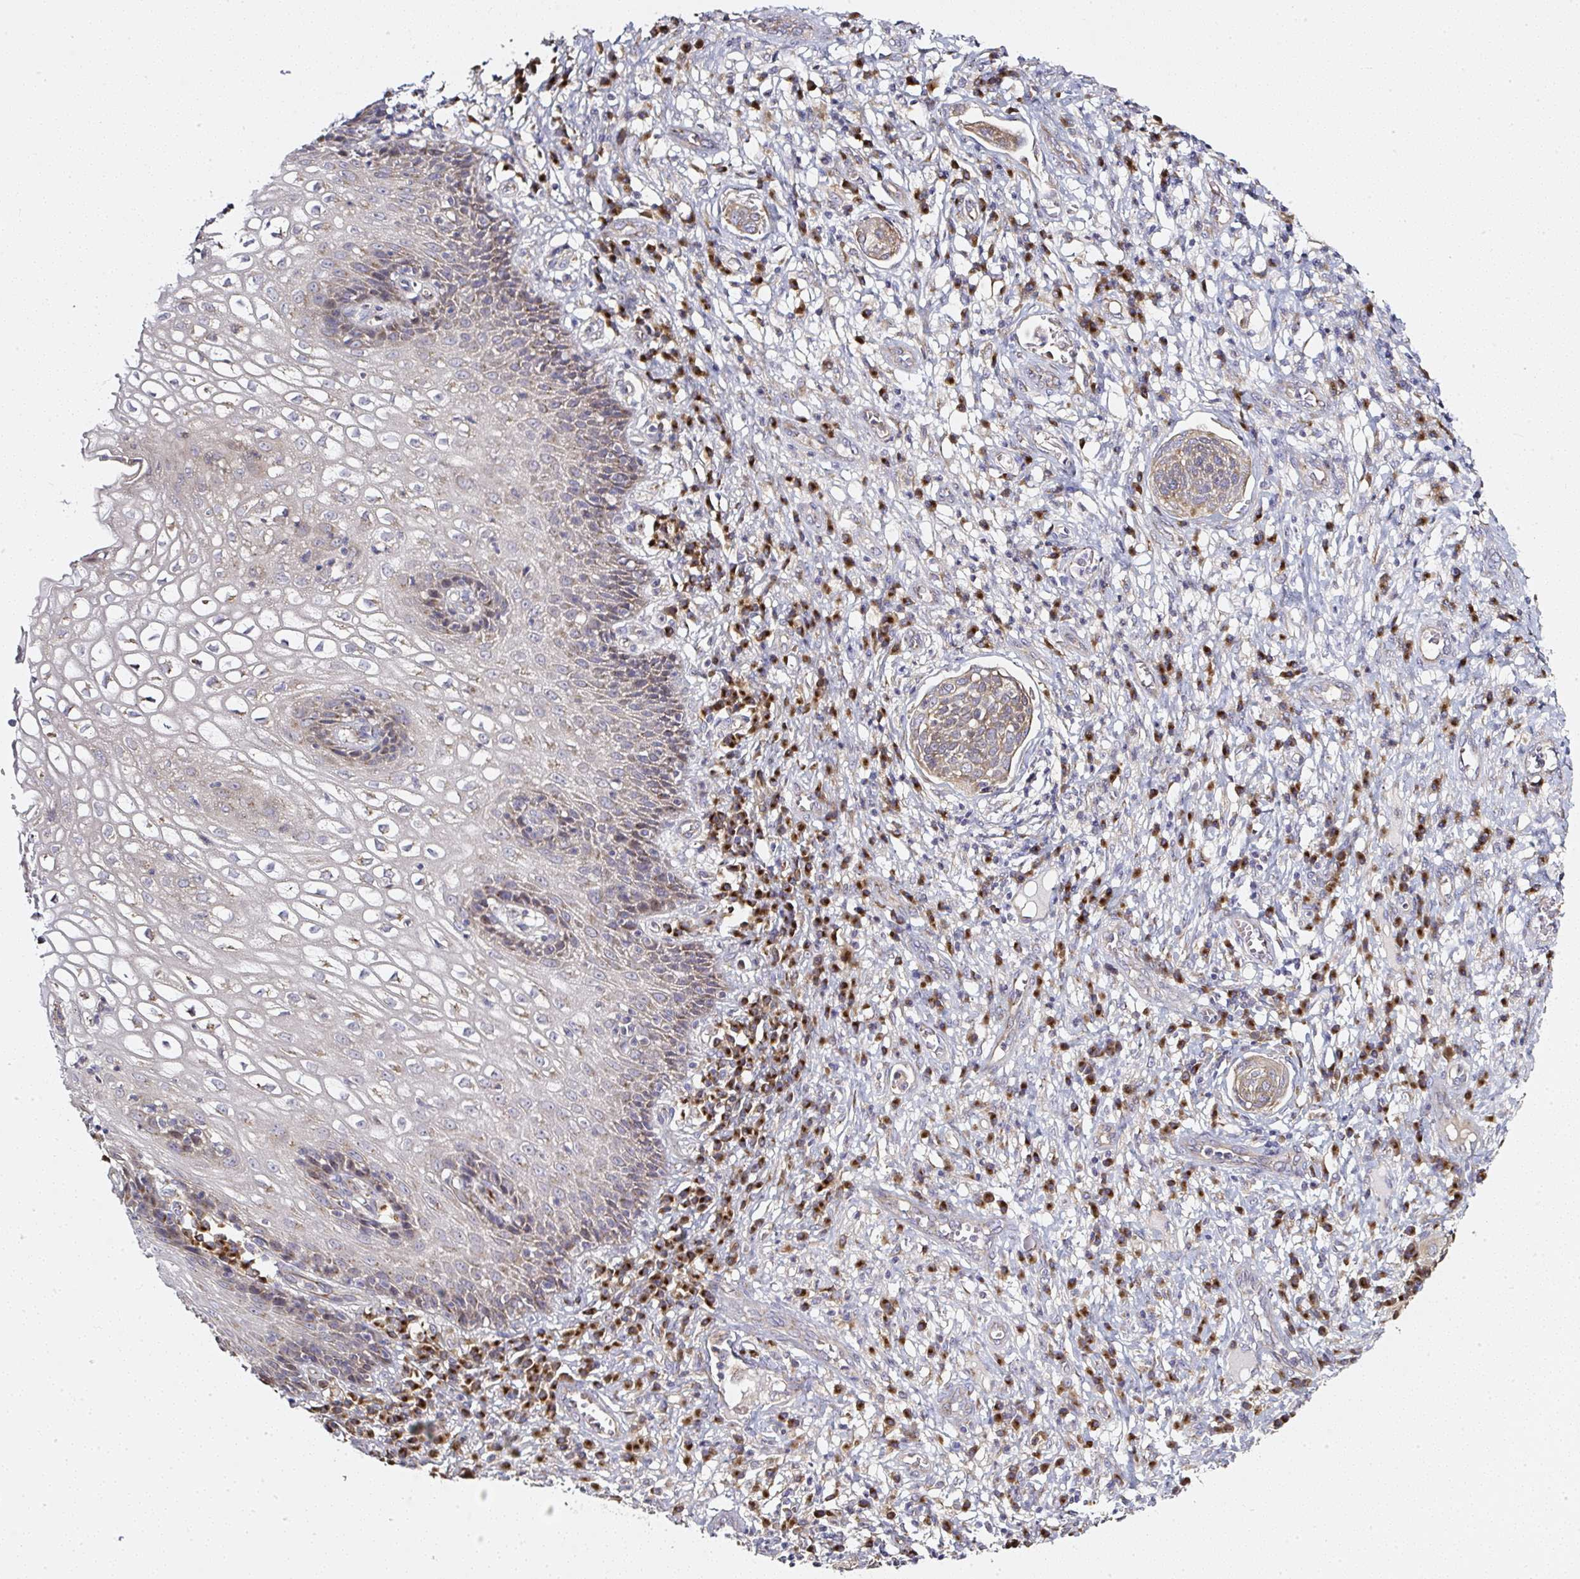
{"staining": {"intensity": "moderate", "quantity": ">75%", "location": "cytoplasmic/membranous"}, "tissue": "cervical cancer", "cell_type": "Tumor cells", "image_type": "cancer", "snomed": [{"axis": "morphology", "description": "Squamous cell carcinoma, NOS"}, {"axis": "topography", "description": "Cervix"}], "caption": "Immunohistochemical staining of cervical cancer (squamous cell carcinoma) displays medium levels of moderate cytoplasmic/membranous protein positivity in about >75% of tumor cells.", "gene": "MLX", "patient": {"sex": "female", "age": 34}}